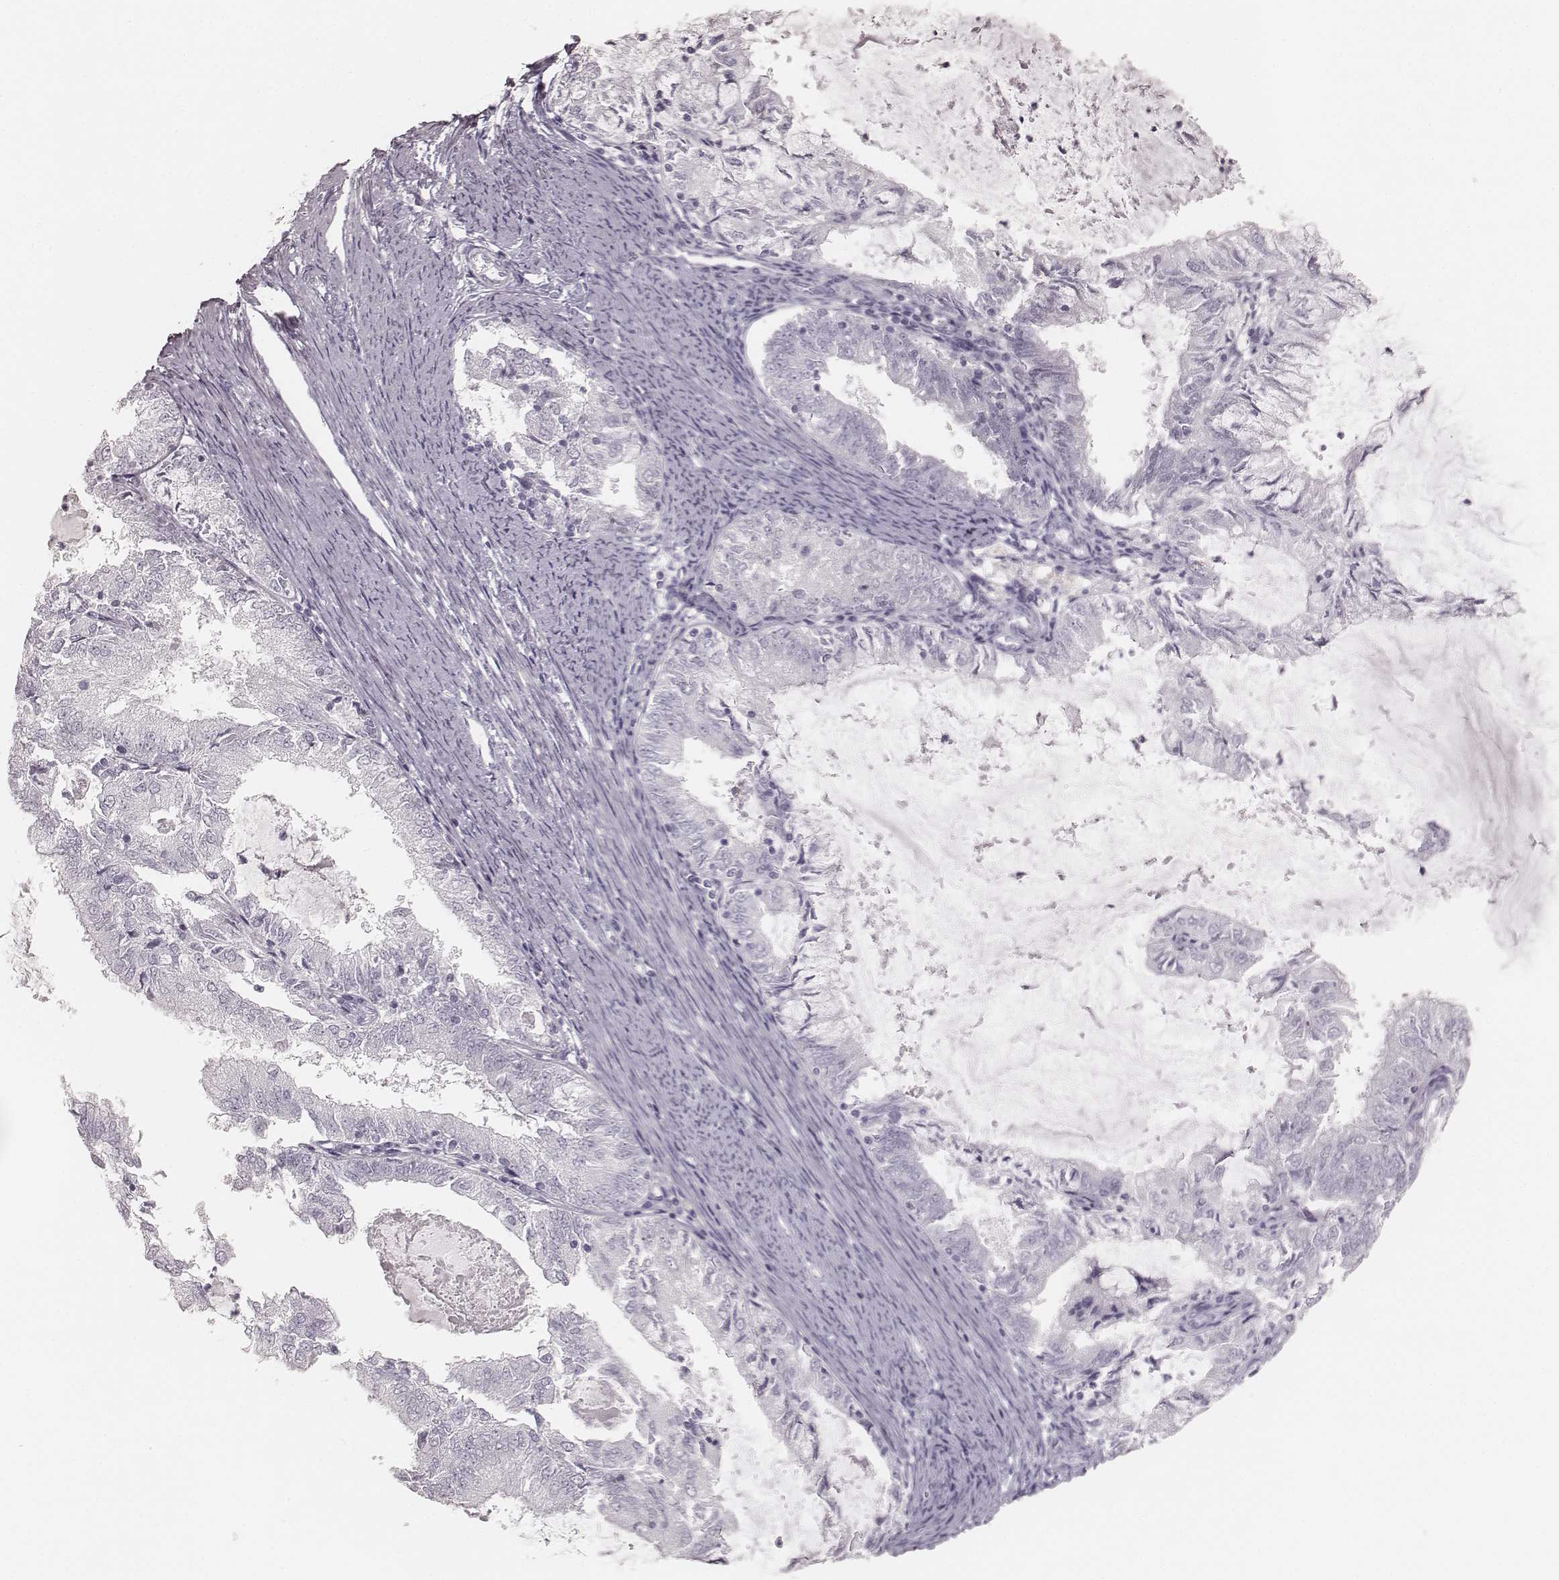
{"staining": {"intensity": "negative", "quantity": "none", "location": "none"}, "tissue": "endometrial cancer", "cell_type": "Tumor cells", "image_type": "cancer", "snomed": [{"axis": "morphology", "description": "Adenocarcinoma, NOS"}, {"axis": "topography", "description": "Endometrium"}], "caption": "Micrograph shows no protein expression in tumor cells of endometrial cancer (adenocarcinoma) tissue.", "gene": "KRT82", "patient": {"sex": "female", "age": 57}}